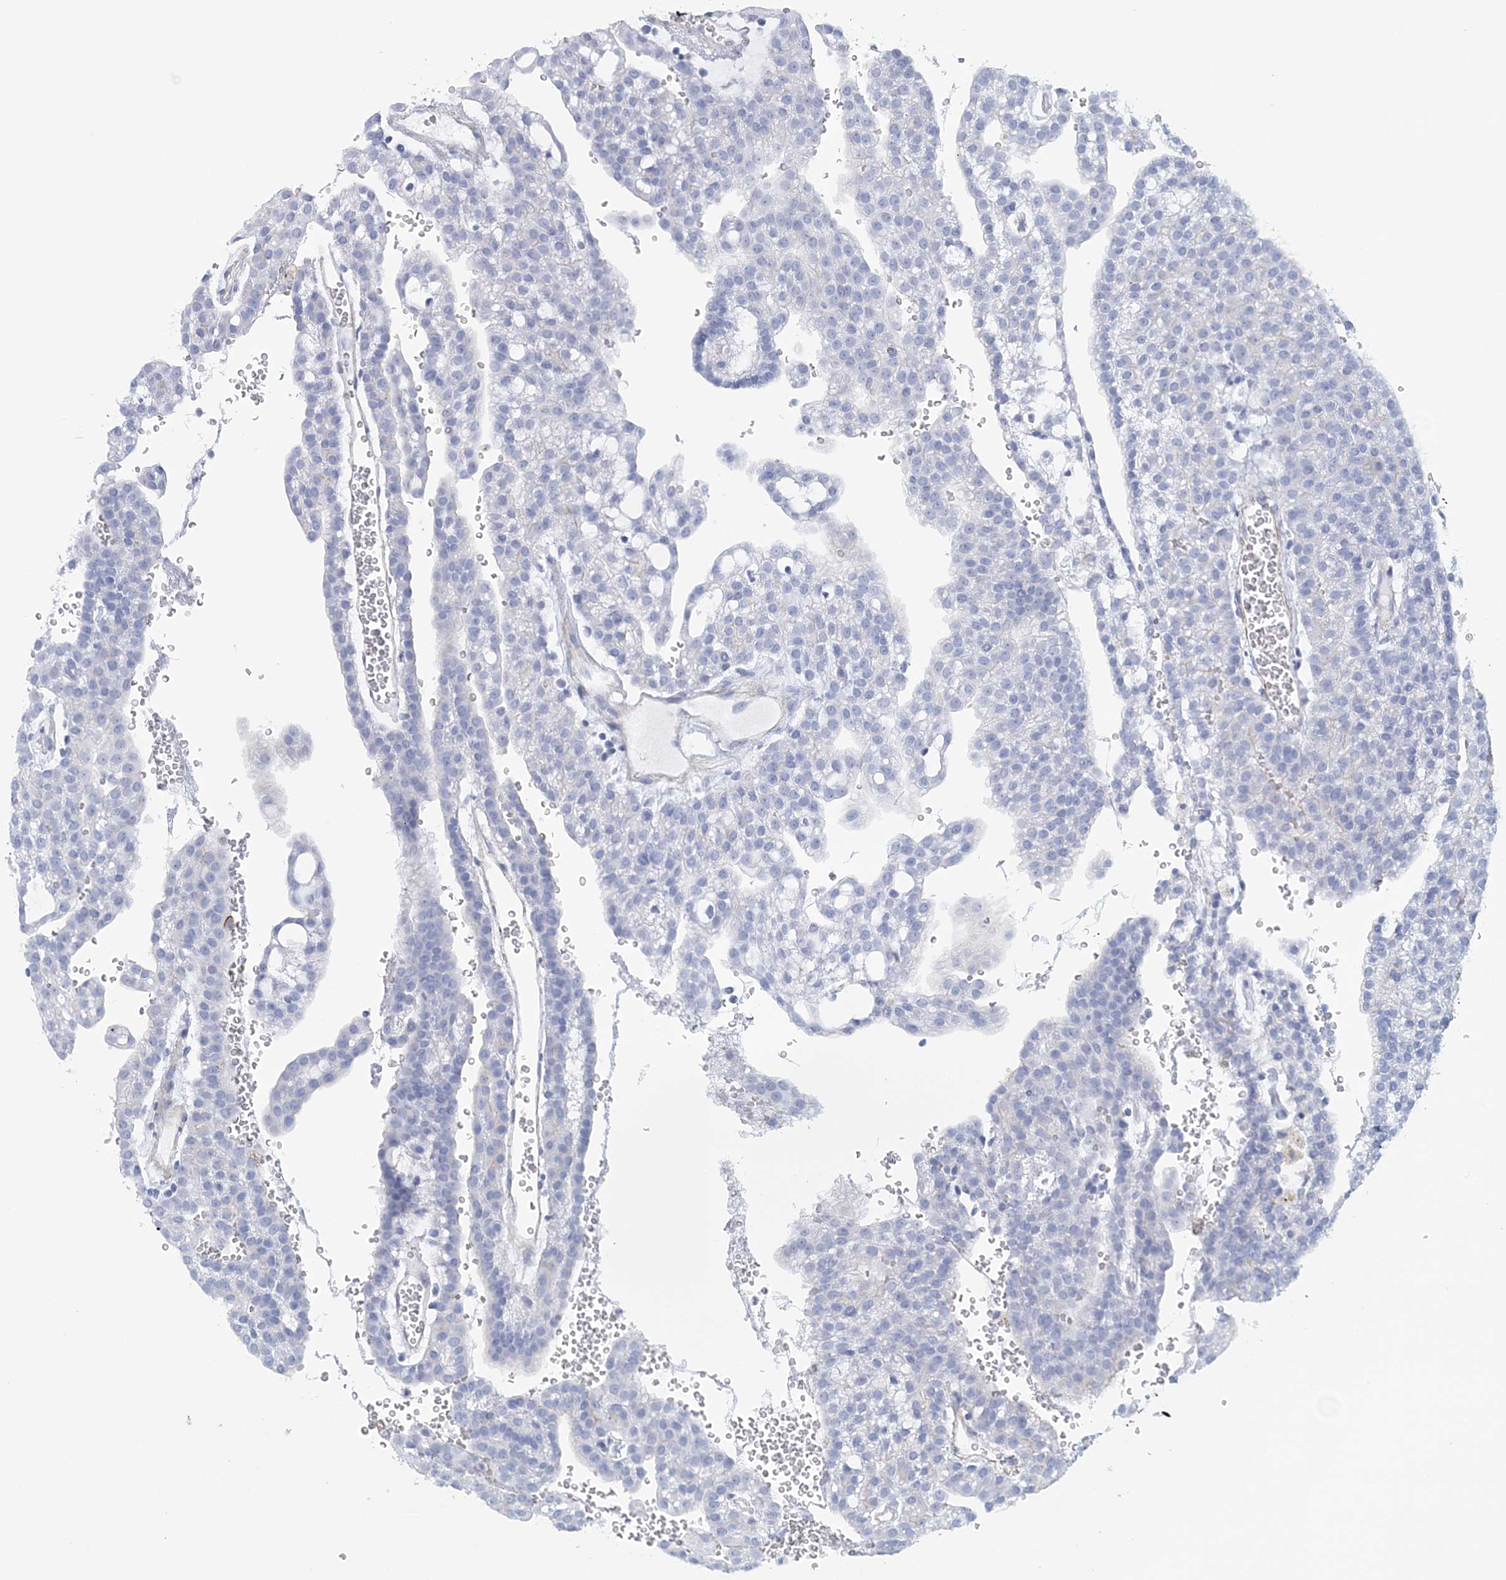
{"staining": {"intensity": "negative", "quantity": "none", "location": "none"}, "tissue": "renal cancer", "cell_type": "Tumor cells", "image_type": "cancer", "snomed": [{"axis": "morphology", "description": "Adenocarcinoma, NOS"}, {"axis": "topography", "description": "Kidney"}], "caption": "Renal cancer (adenocarcinoma) stained for a protein using IHC displays no positivity tumor cells.", "gene": "C11orf21", "patient": {"sex": "male", "age": 63}}